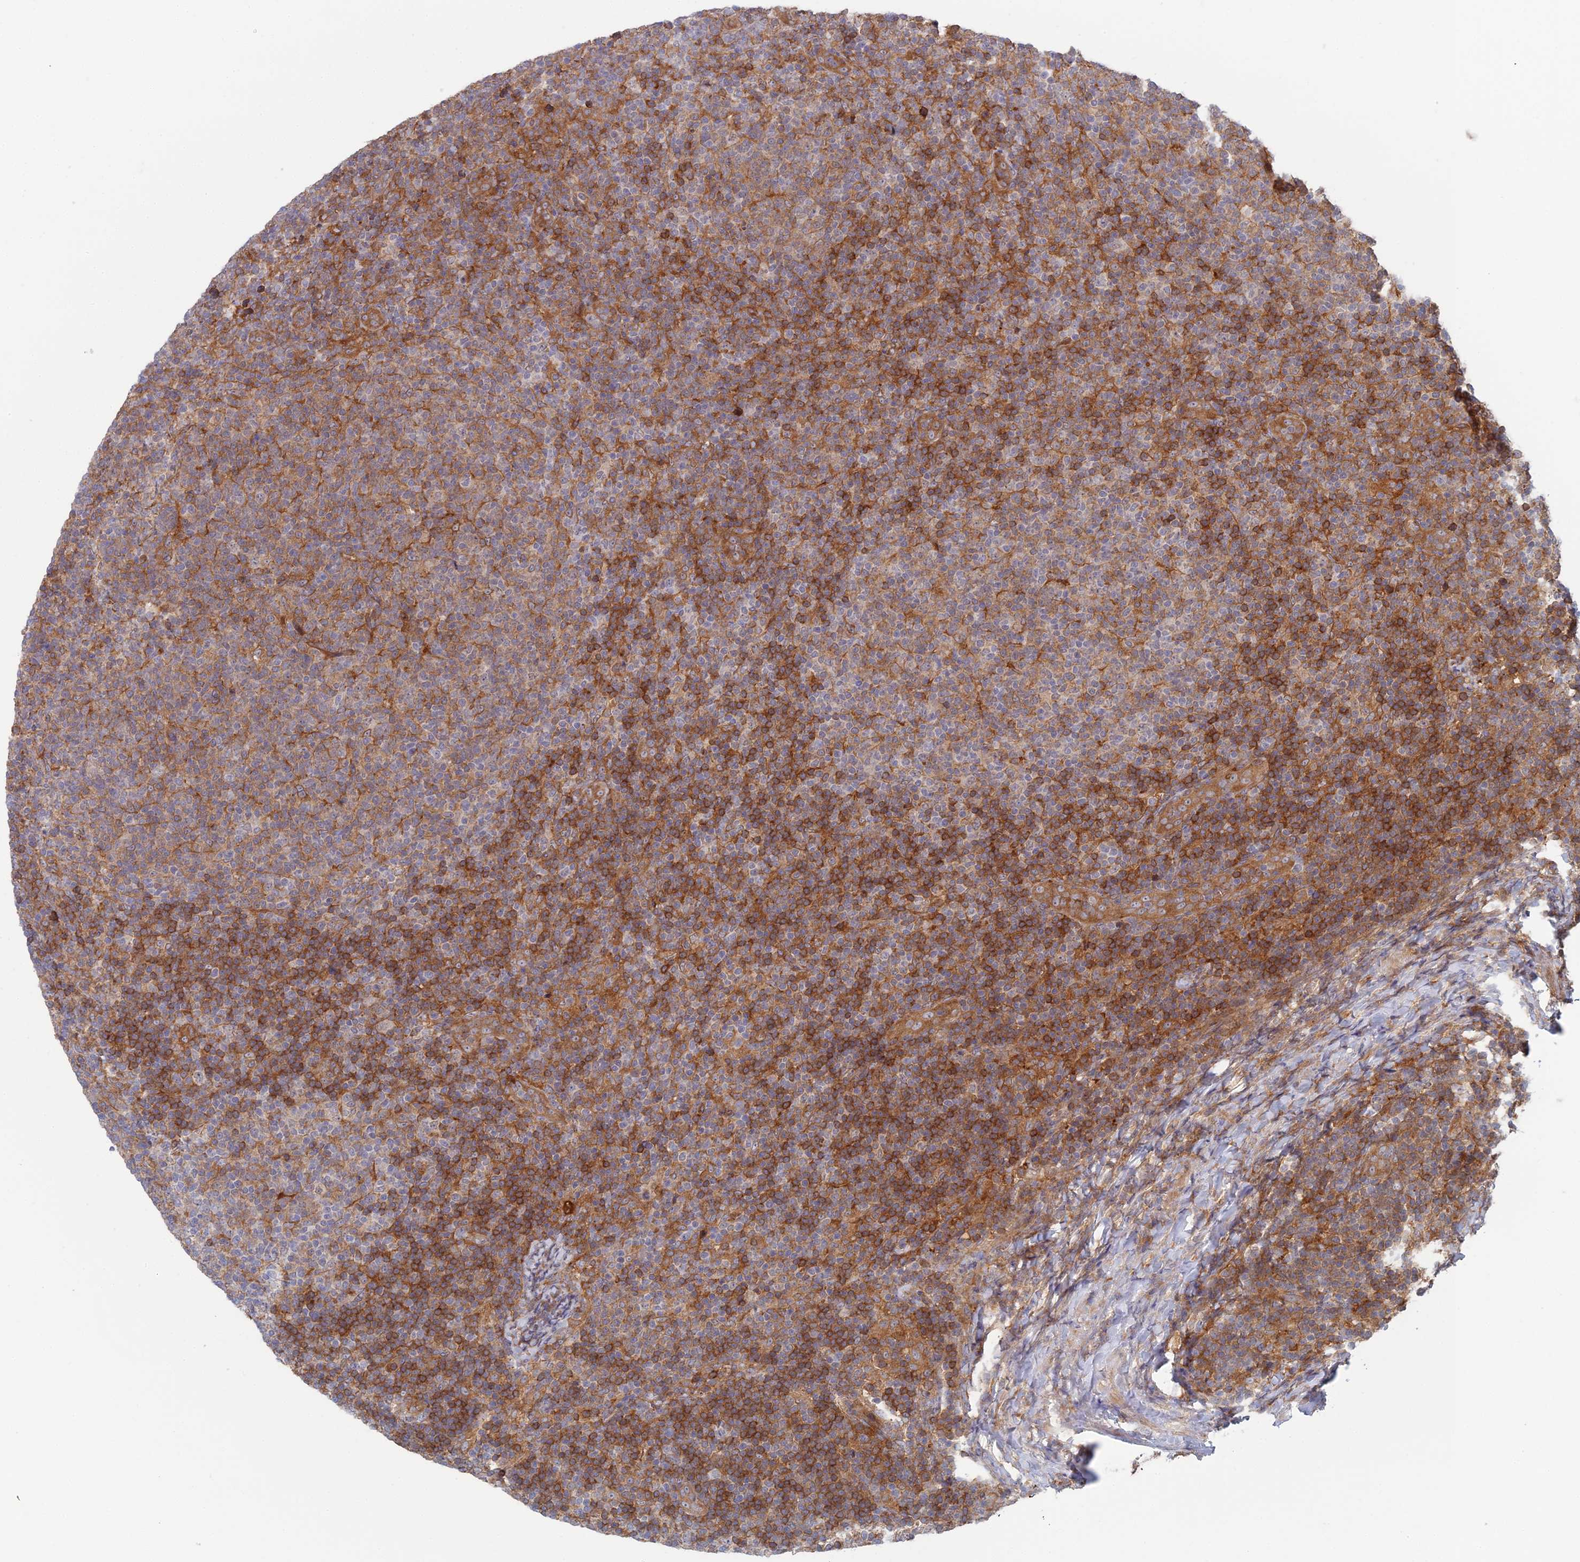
{"staining": {"intensity": "moderate", "quantity": "25%-75%", "location": "cytoplasmic/membranous"}, "tissue": "lymphoma", "cell_type": "Tumor cells", "image_type": "cancer", "snomed": [{"axis": "morphology", "description": "Malignant lymphoma, non-Hodgkin's type, Low grade"}, {"axis": "topography", "description": "Lymph node"}], "caption": "A high-resolution image shows immunohistochemistry staining of low-grade malignant lymphoma, non-Hodgkin's type, which displays moderate cytoplasmic/membranous expression in approximately 25%-75% of tumor cells. (IHC, brightfield microscopy, high magnification).", "gene": "ABHD1", "patient": {"sex": "male", "age": 66}}